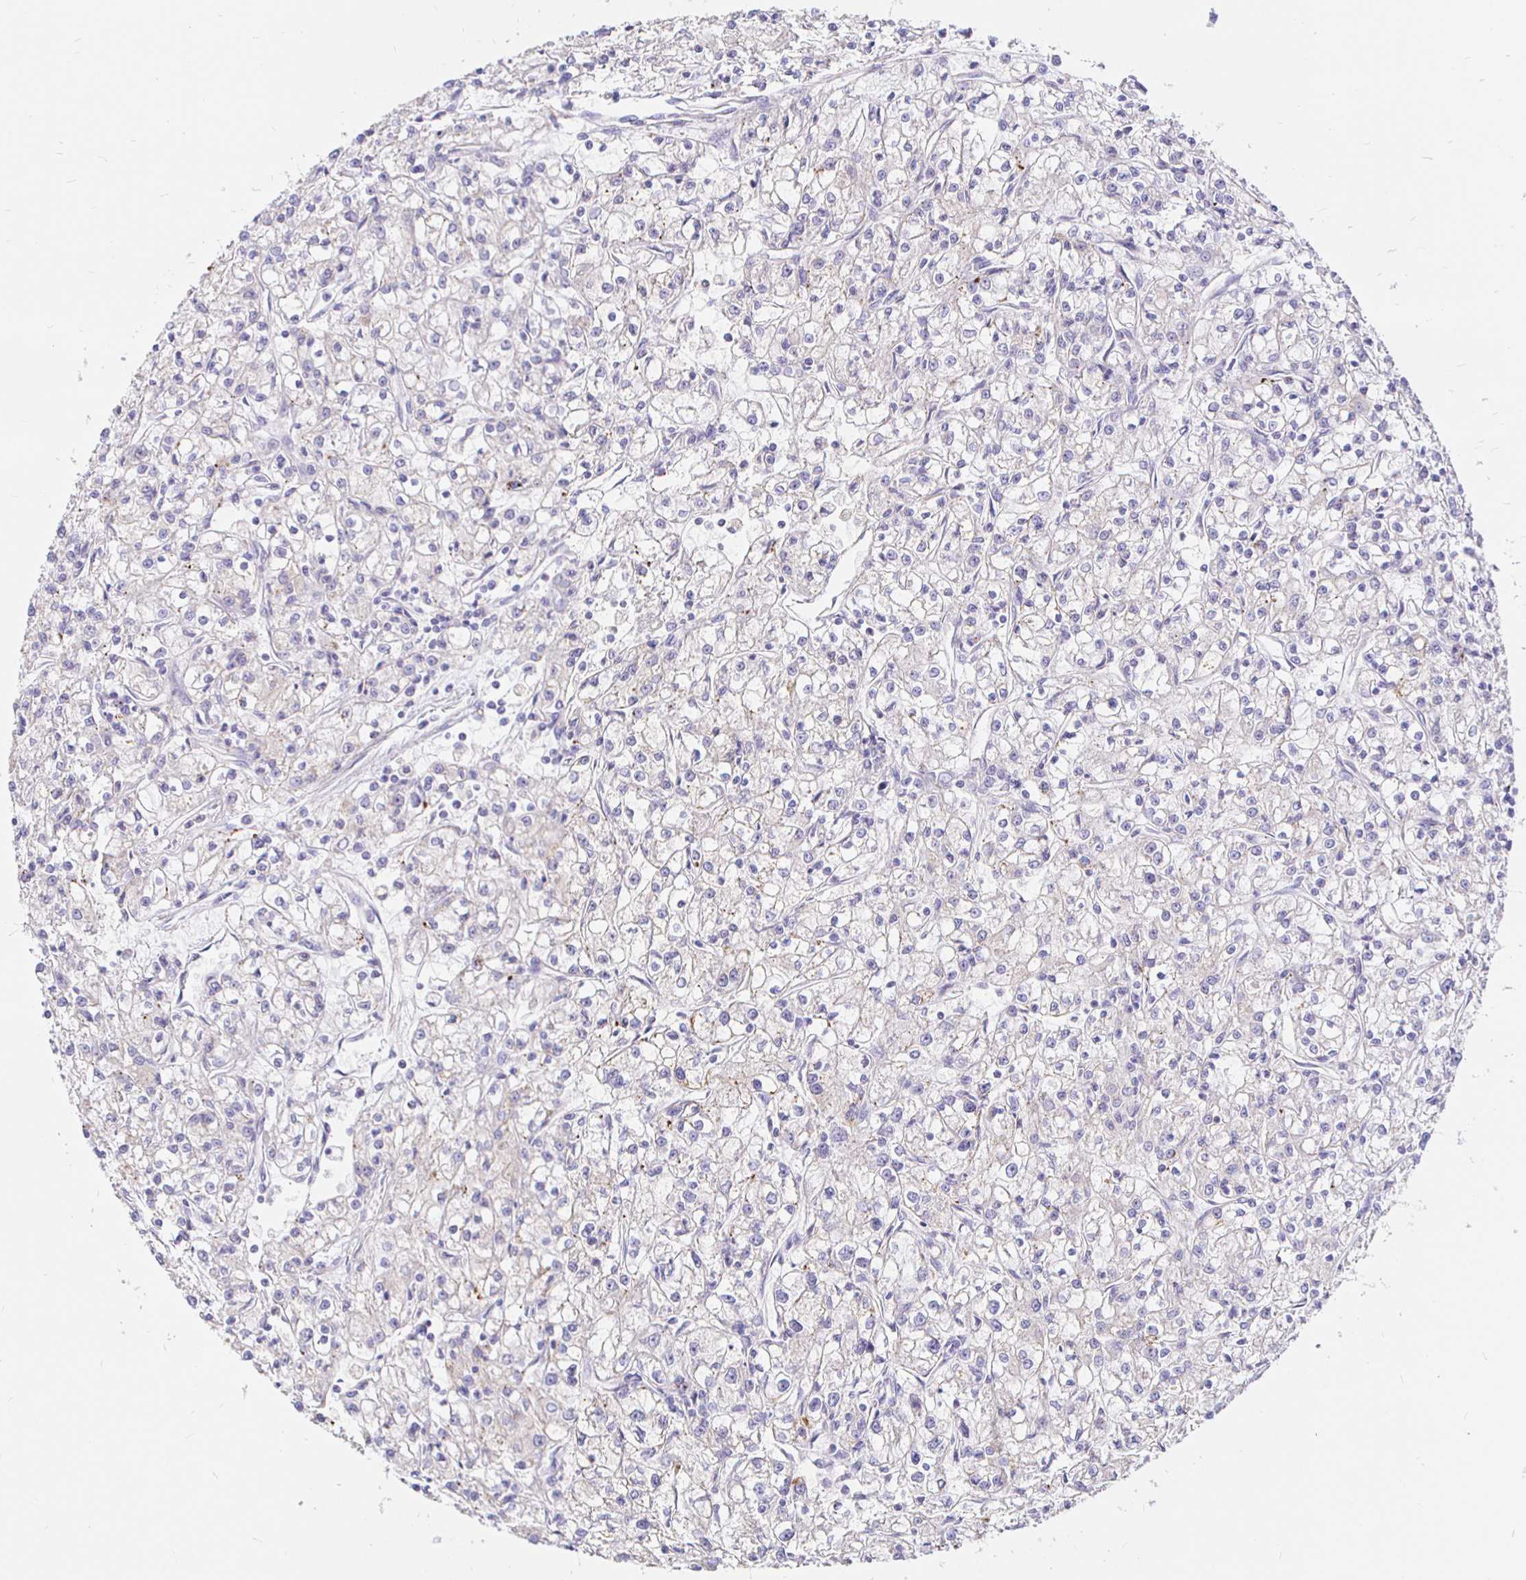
{"staining": {"intensity": "negative", "quantity": "none", "location": "none"}, "tissue": "renal cancer", "cell_type": "Tumor cells", "image_type": "cancer", "snomed": [{"axis": "morphology", "description": "Adenocarcinoma, NOS"}, {"axis": "topography", "description": "Kidney"}], "caption": "Renal cancer (adenocarcinoma) was stained to show a protein in brown. There is no significant positivity in tumor cells.", "gene": "NECAB1", "patient": {"sex": "female", "age": 59}}